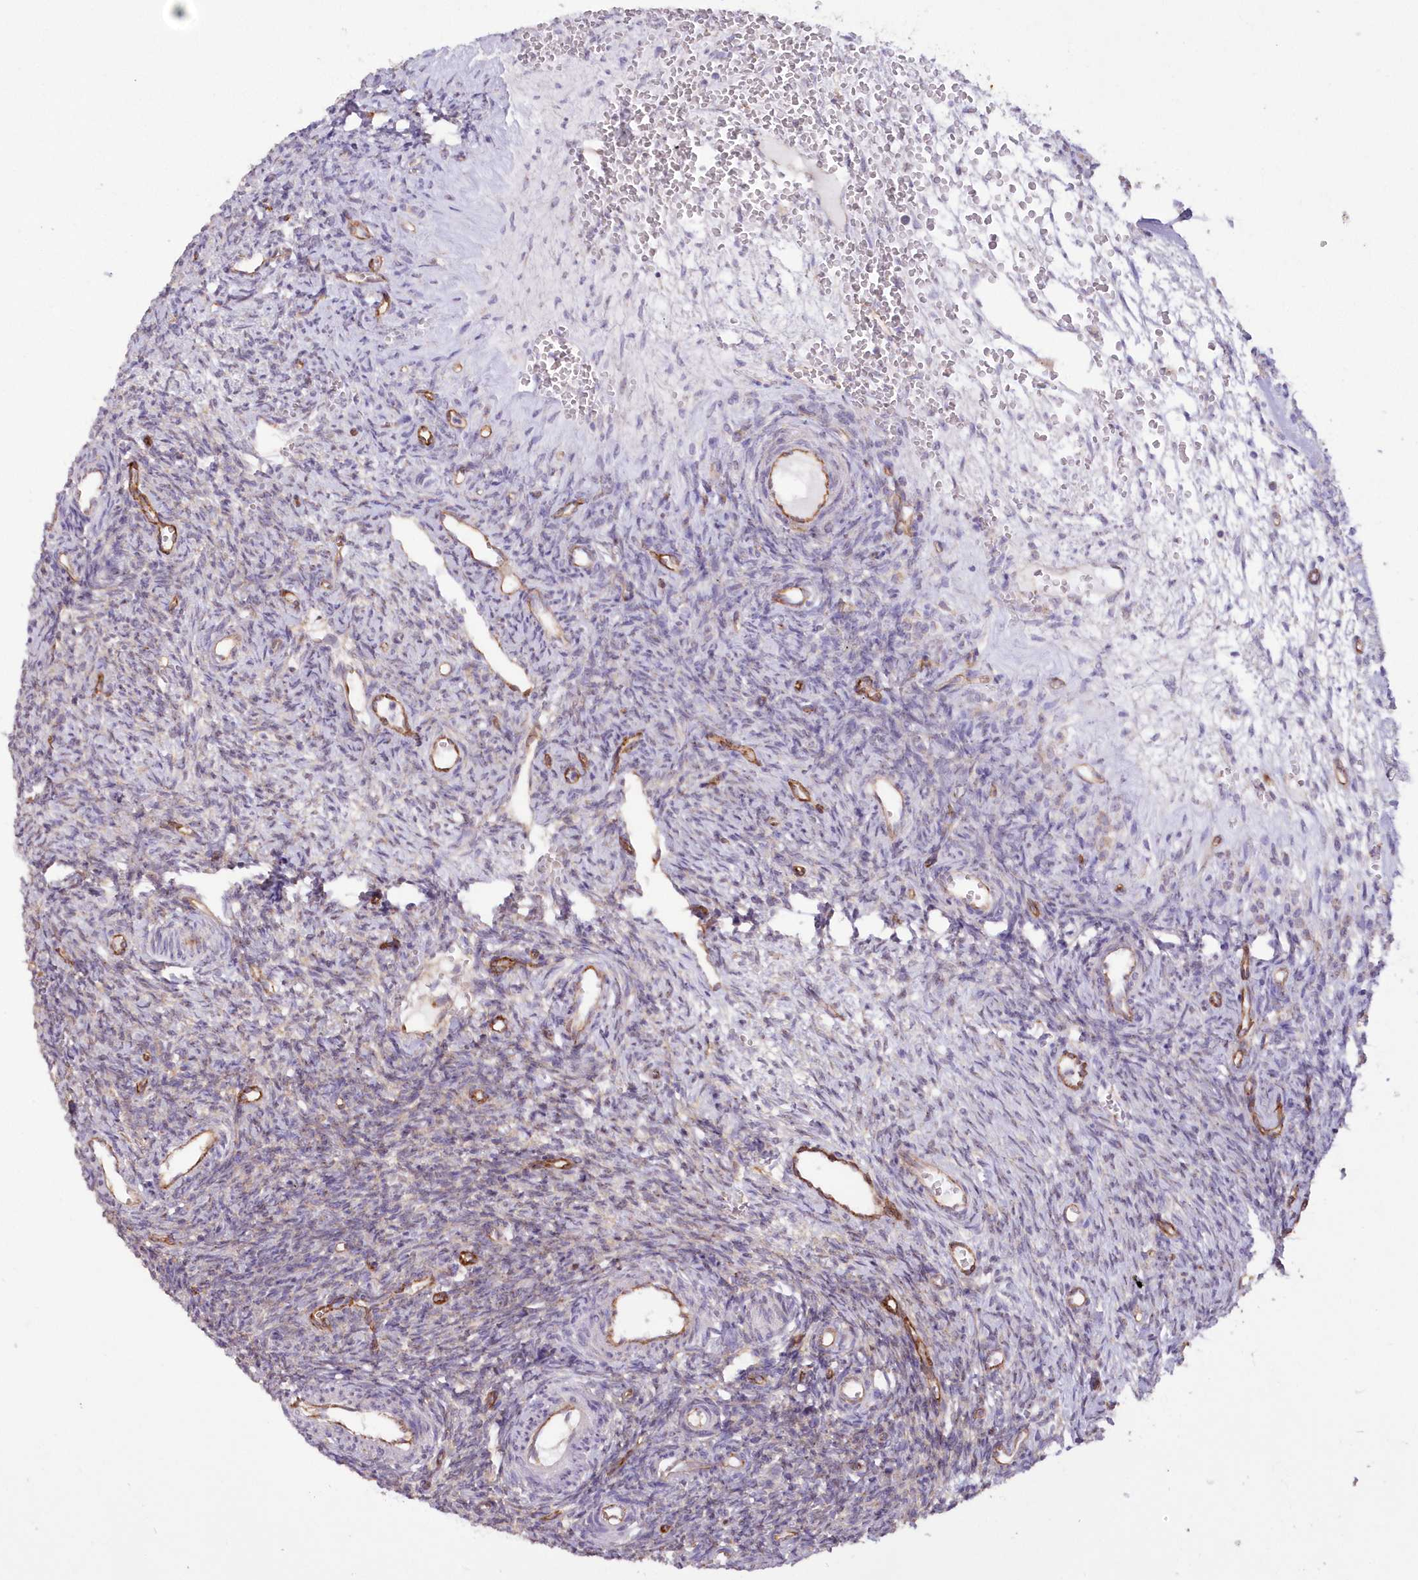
{"staining": {"intensity": "weak", "quantity": "<25%", "location": "cytoplasmic/membranous"}, "tissue": "ovary", "cell_type": "Ovarian stroma cells", "image_type": "normal", "snomed": [{"axis": "morphology", "description": "Normal tissue, NOS"}, {"axis": "topography", "description": "Ovary"}], "caption": "This is an immunohistochemistry photomicrograph of normal ovary. There is no expression in ovarian stroma cells.", "gene": "RAB11FIP5", "patient": {"sex": "female", "age": 39}}